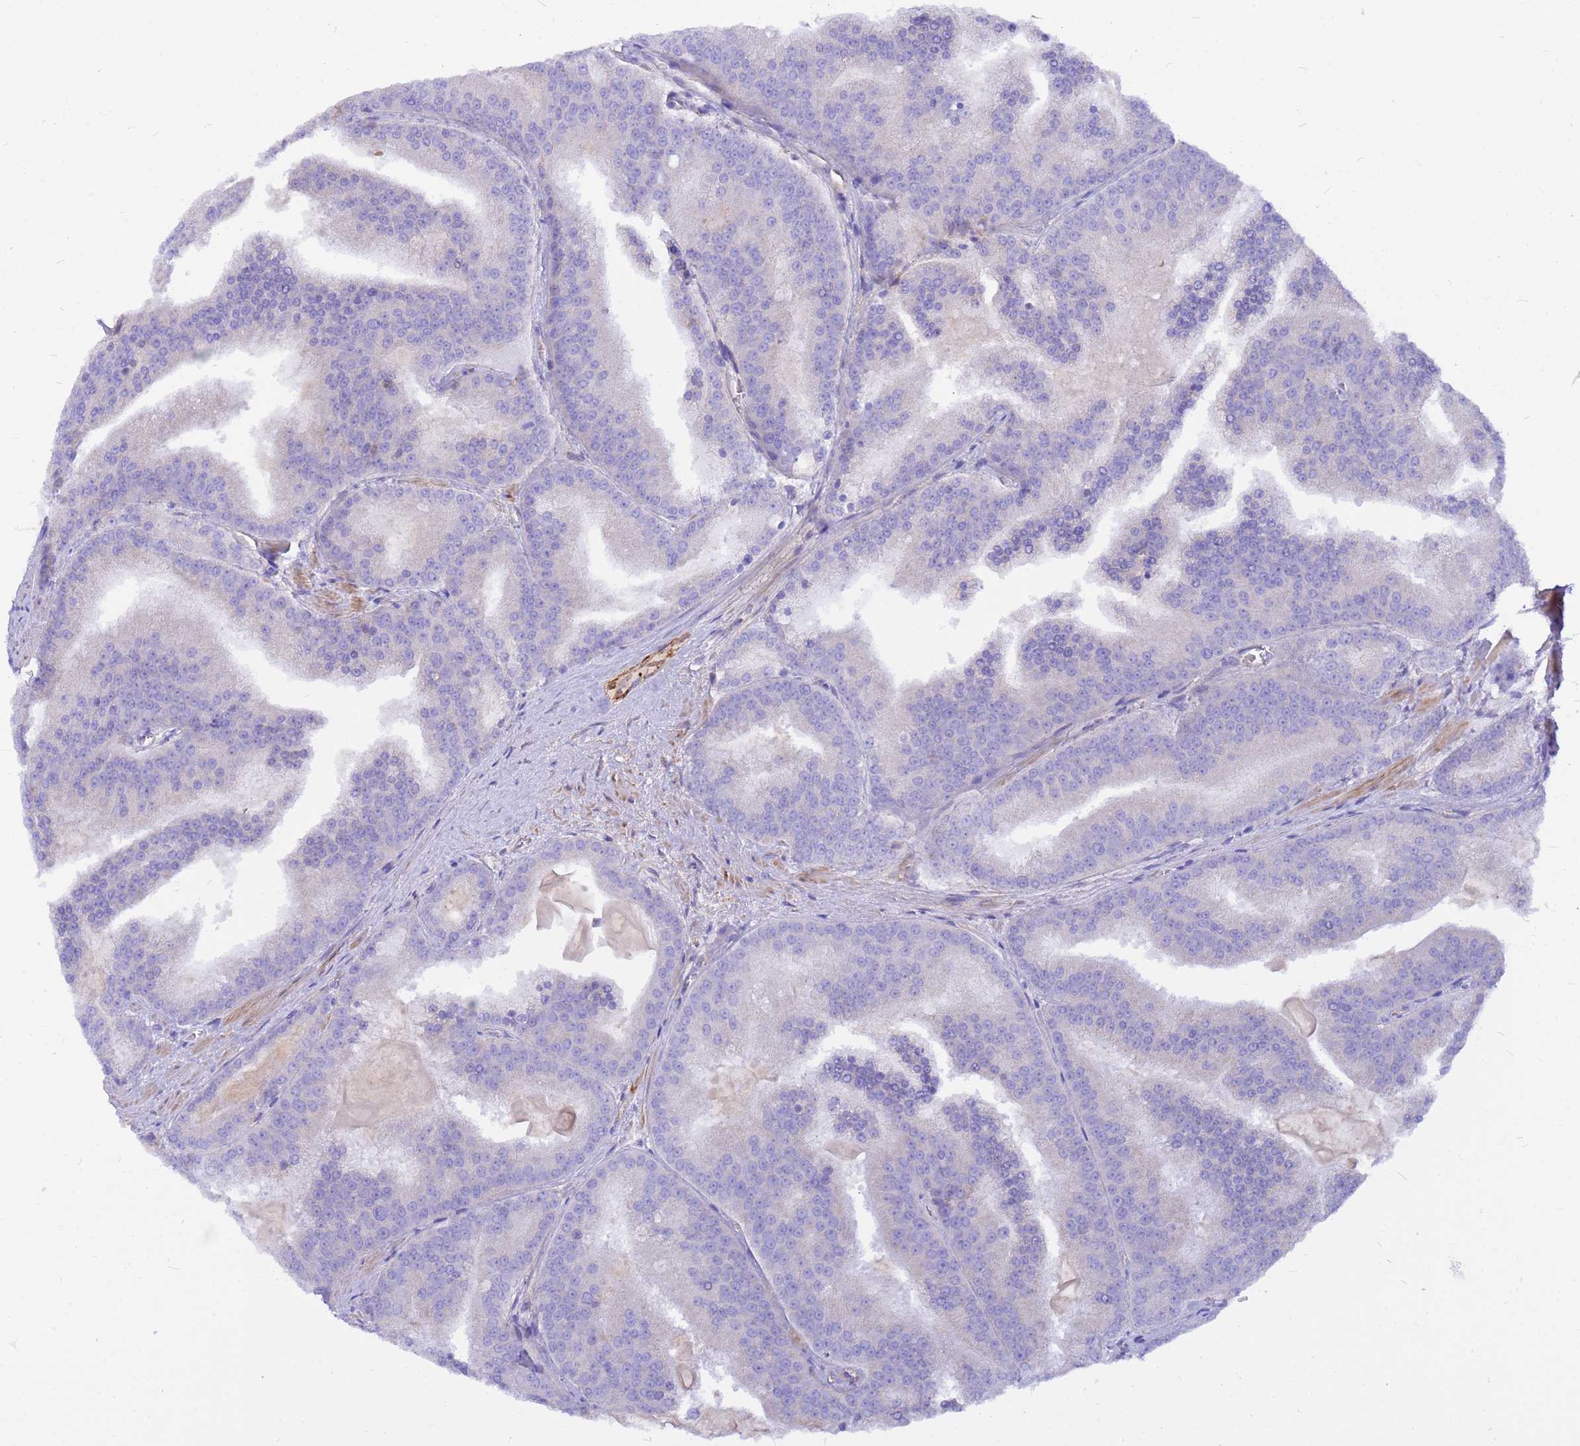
{"staining": {"intensity": "negative", "quantity": "none", "location": "none"}, "tissue": "prostate cancer", "cell_type": "Tumor cells", "image_type": "cancer", "snomed": [{"axis": "morphology", "description": "Adenocarcinoma, High grade"}, {"axis": "topography", "description": "Prostate"}], "caption": "A photomicrograph of high-grade adenocarcinoma (prostate) stained for a protein reveals no brown staining in tumor cells. (Brightfield microscopy of DAB immunohistochemistry at high magnification).", "gene": "CRHBP", "patient": {"sex": "male", "age": 61}}